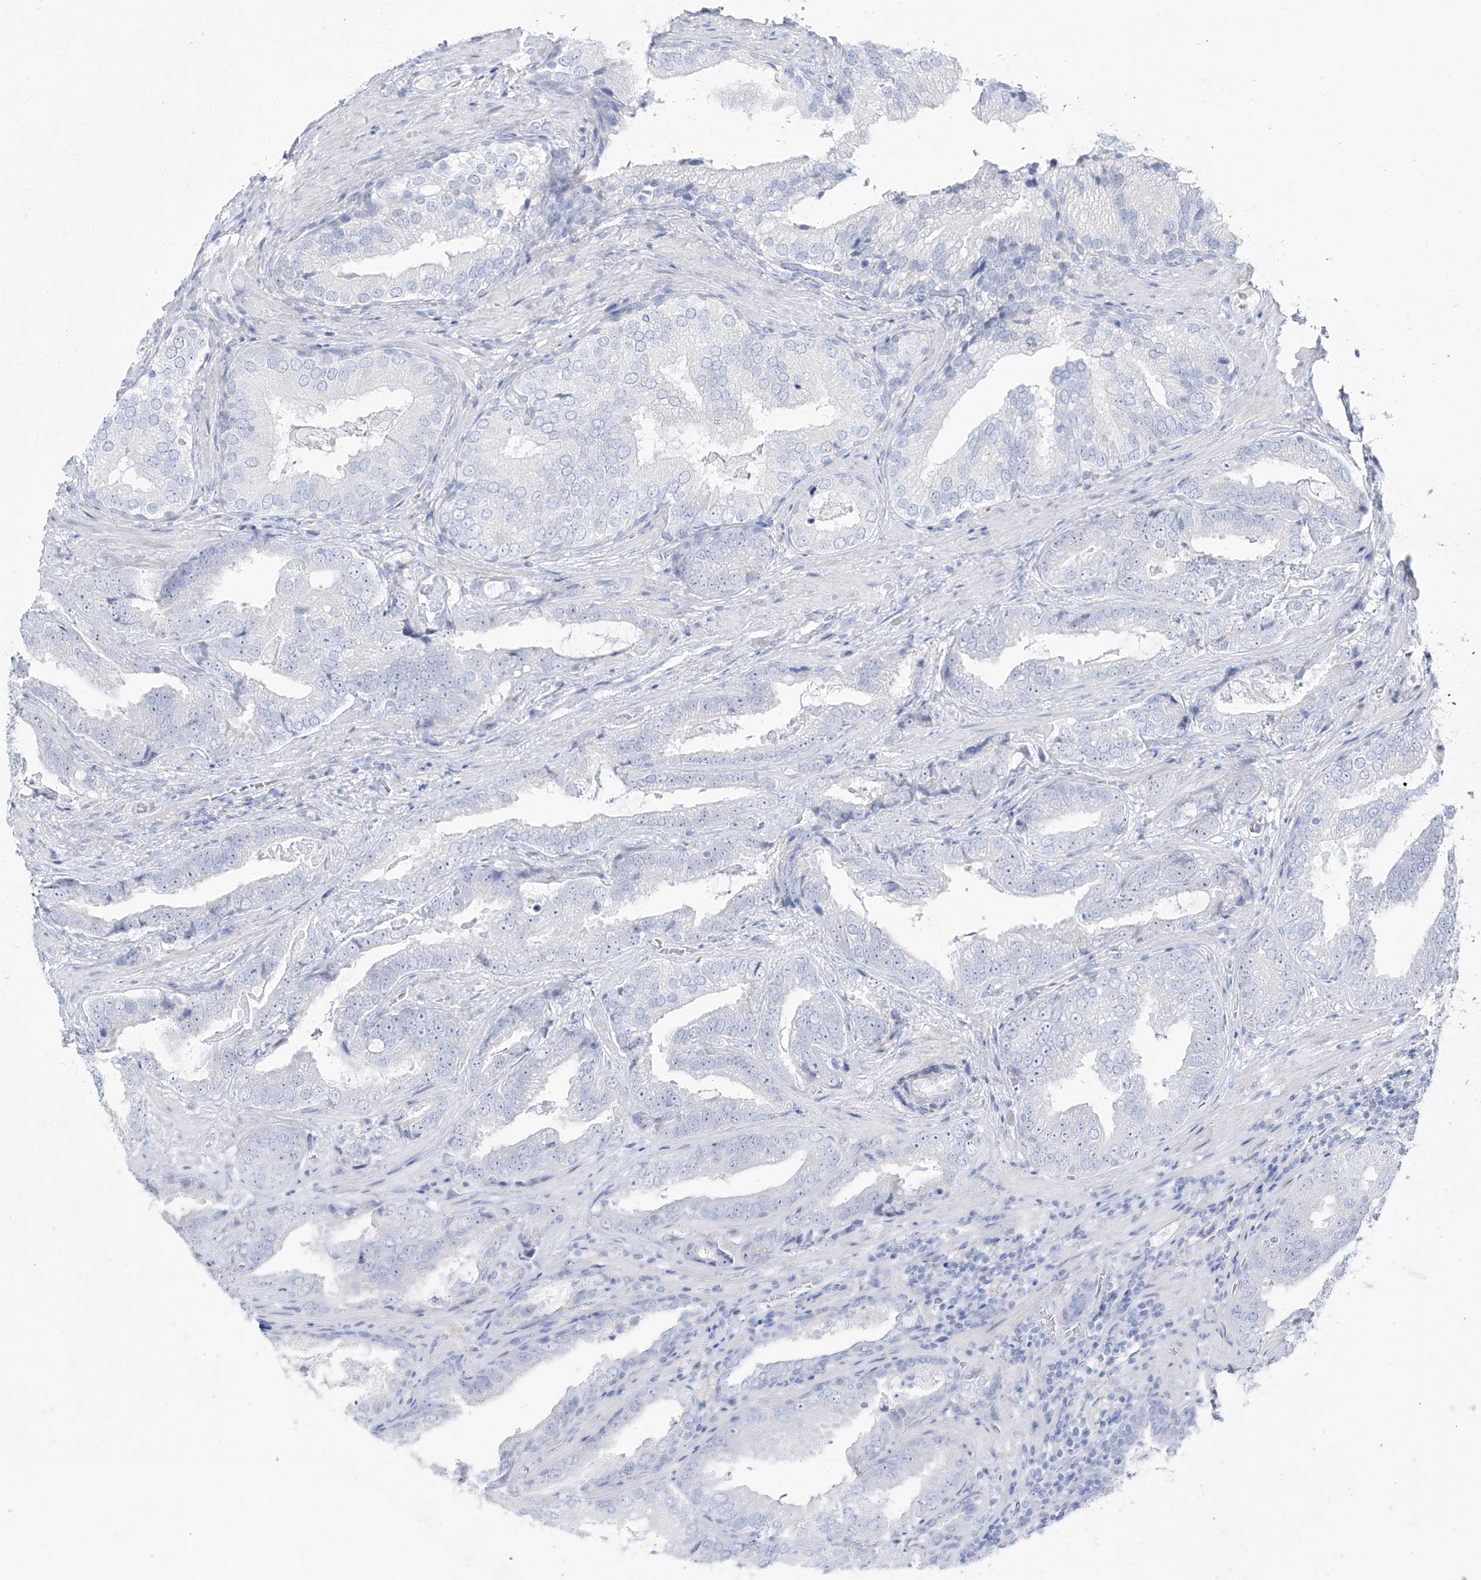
{"staining": {"intensity": "negative", "quantity": "none", "location": "none"}, "tissue": "prostate cancer", "cell_type": "Tumor cells", "image_type": "cancer", "snomed": [{"axis": "morphology", "description": "Adenocarcinoma, Low grade"}, {"axis": "topography", "description": "Prostate"}], "caption": "There is no significant positivity in tumor cells of prostate cancer (low-grade adenocarcinoma). (Brightfield microscopy of DAB immunohistochemistry (IHC) at high magnification).", "gene": "TXLNB", "patient": {"sex": "male", "age": 67}}